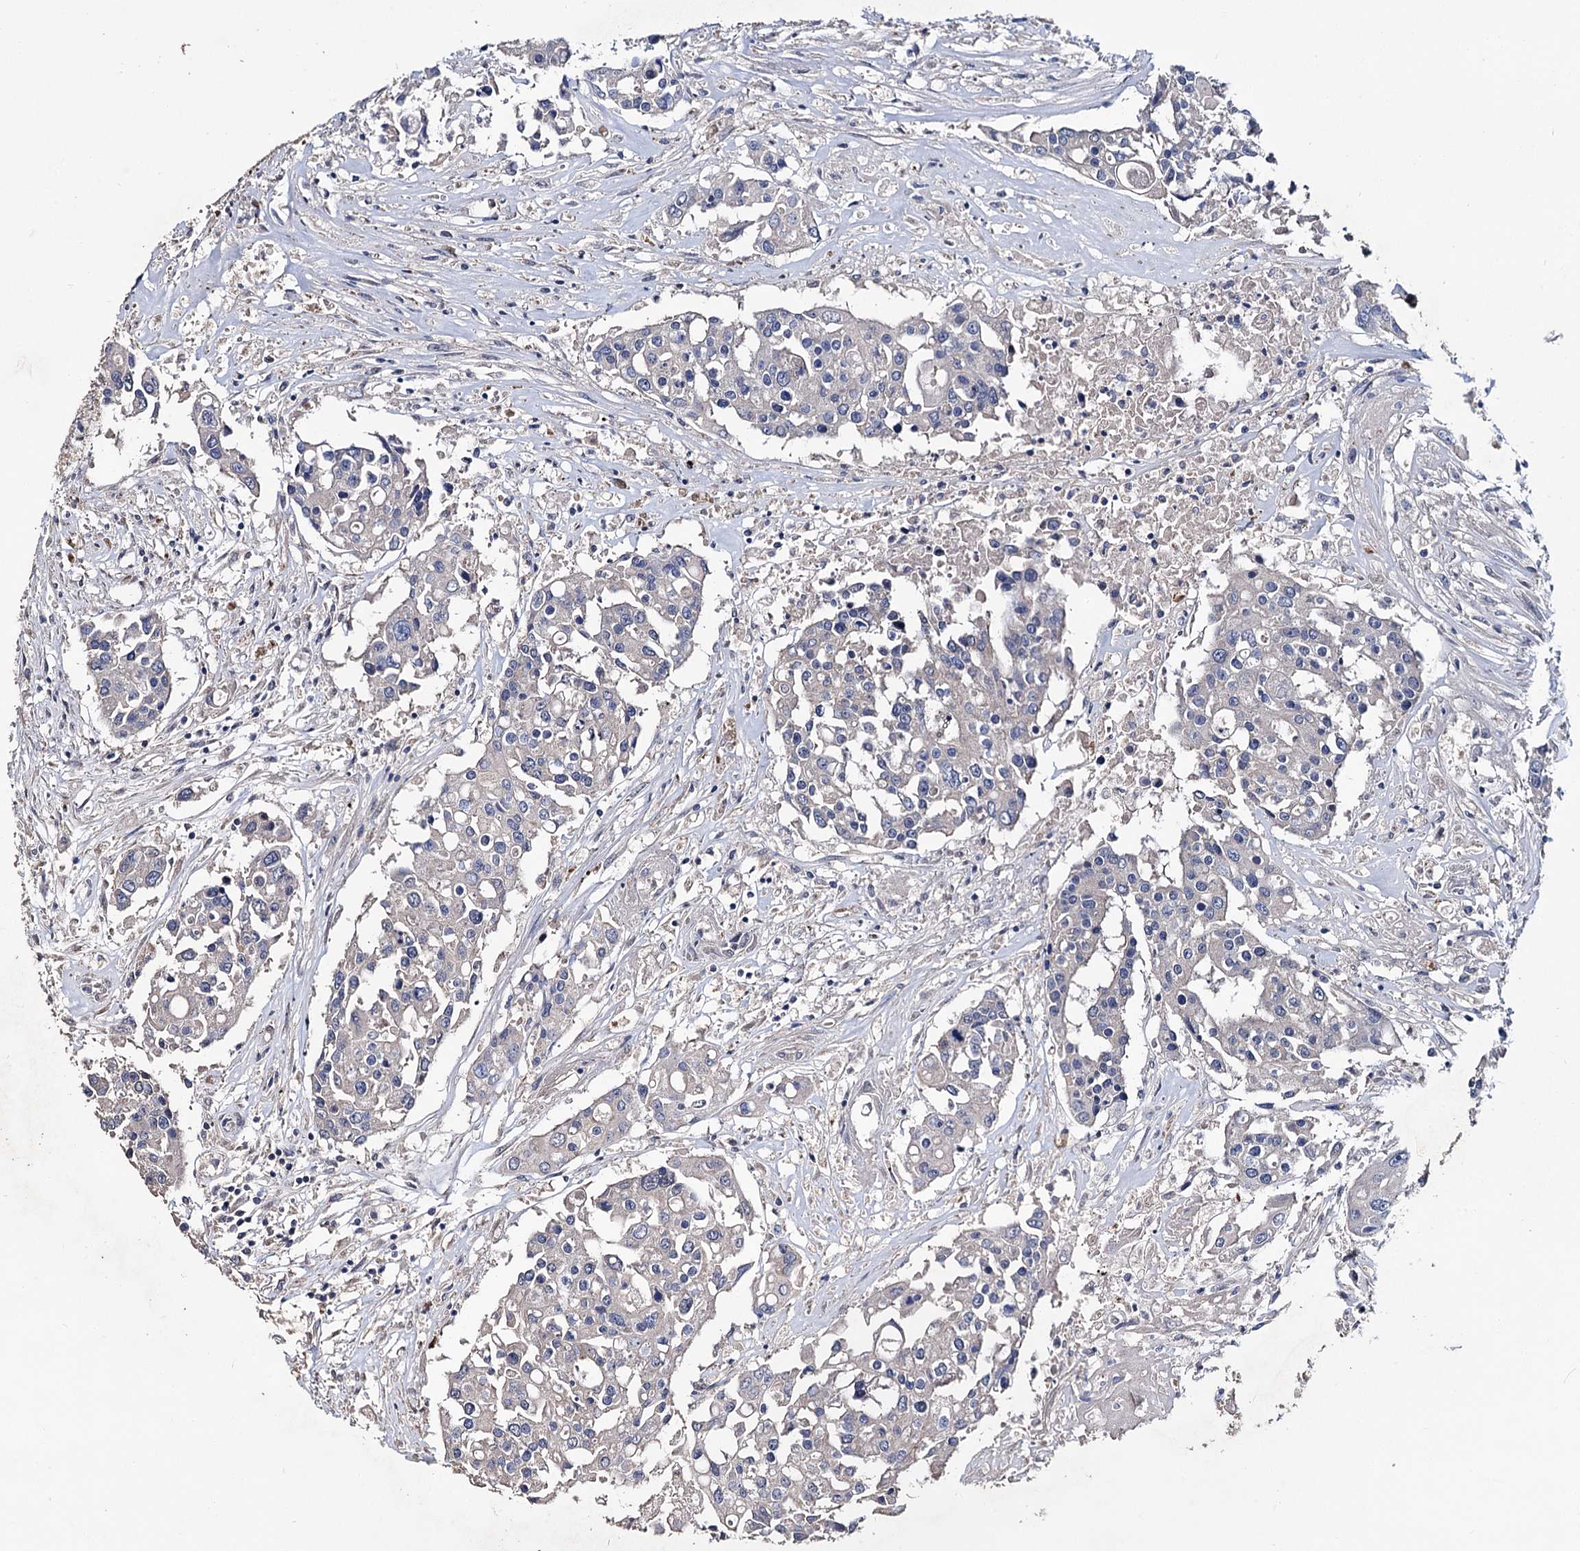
{"staining": {"intensity": "negative", "quantity": "none", "location": "none"}, "tissue": "colorectal cancer", "cell_type": "Tumor cells", "image_type": "cancer", "snomed": [{"axis": "morphology", "description": "Adenocarcinoma, NOS"}, {"axis": "topography", "description": "Colon"}], "caption": "Image shows no significant protein staining in tumor cells of adenocarcinoma (colorectal).", "gene": "EPB41L5", "patient": {"sex": "male", "age": 77}}